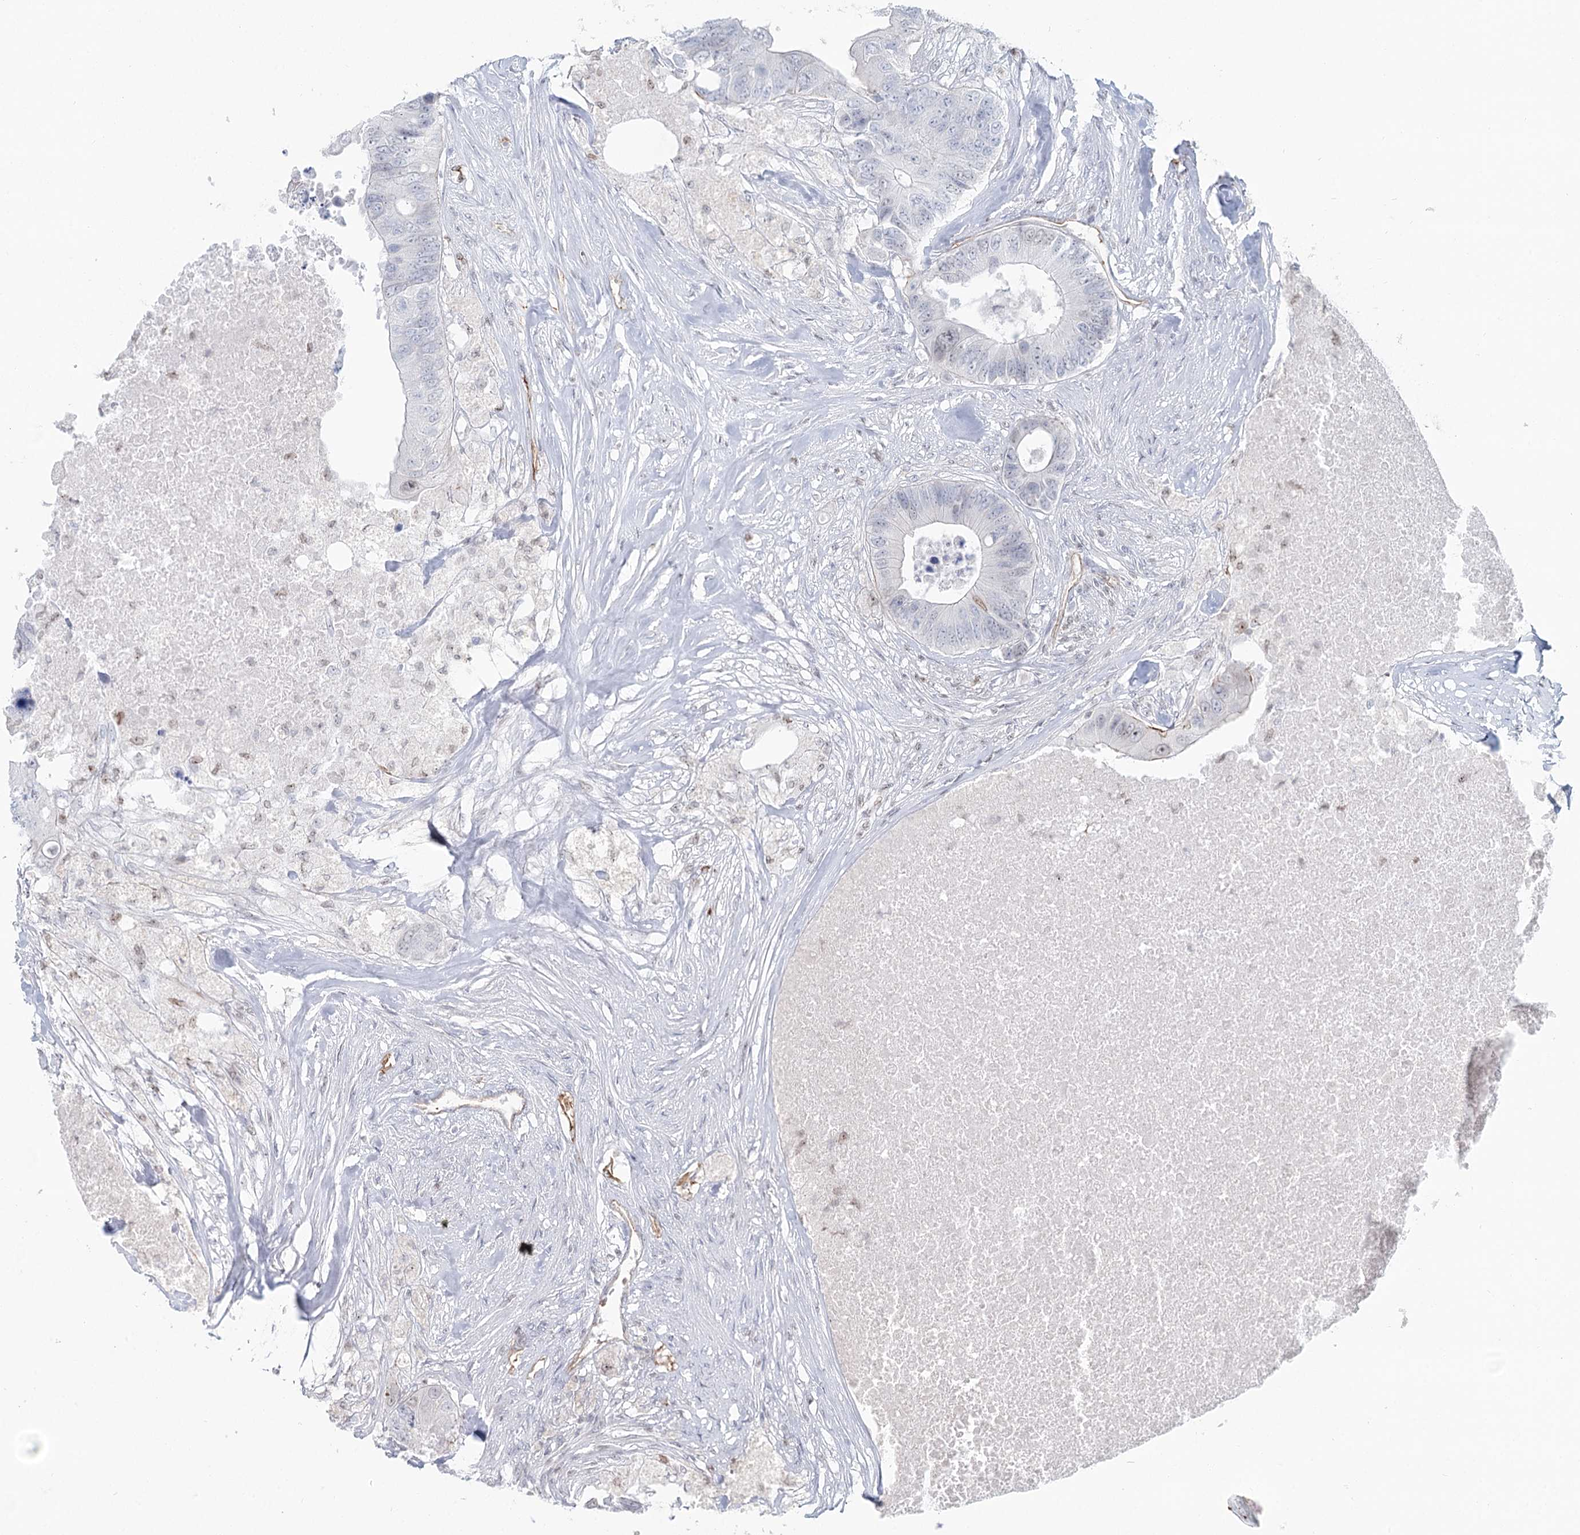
{"staining": {"intensity": "weak", "quantity": "<25%", "location": "nuclear"}, "tissue": "colorectal cancer", "cell_type": "Tumor cells", "image_type": "cancer", "snomed": [{"axis": "morphology", "description": "Adenocarcinoma, NOS"}, {"axis": "topography", "description": "Colon"}], "caption": "Tumor cells are negative for protein expression in human colorectal adenocarcinoma. (Brightfield microscopy of DAB IHC at high magnification).", "gene": "ZFYVE28", "patient": {"sex": "male", "age": 71}}